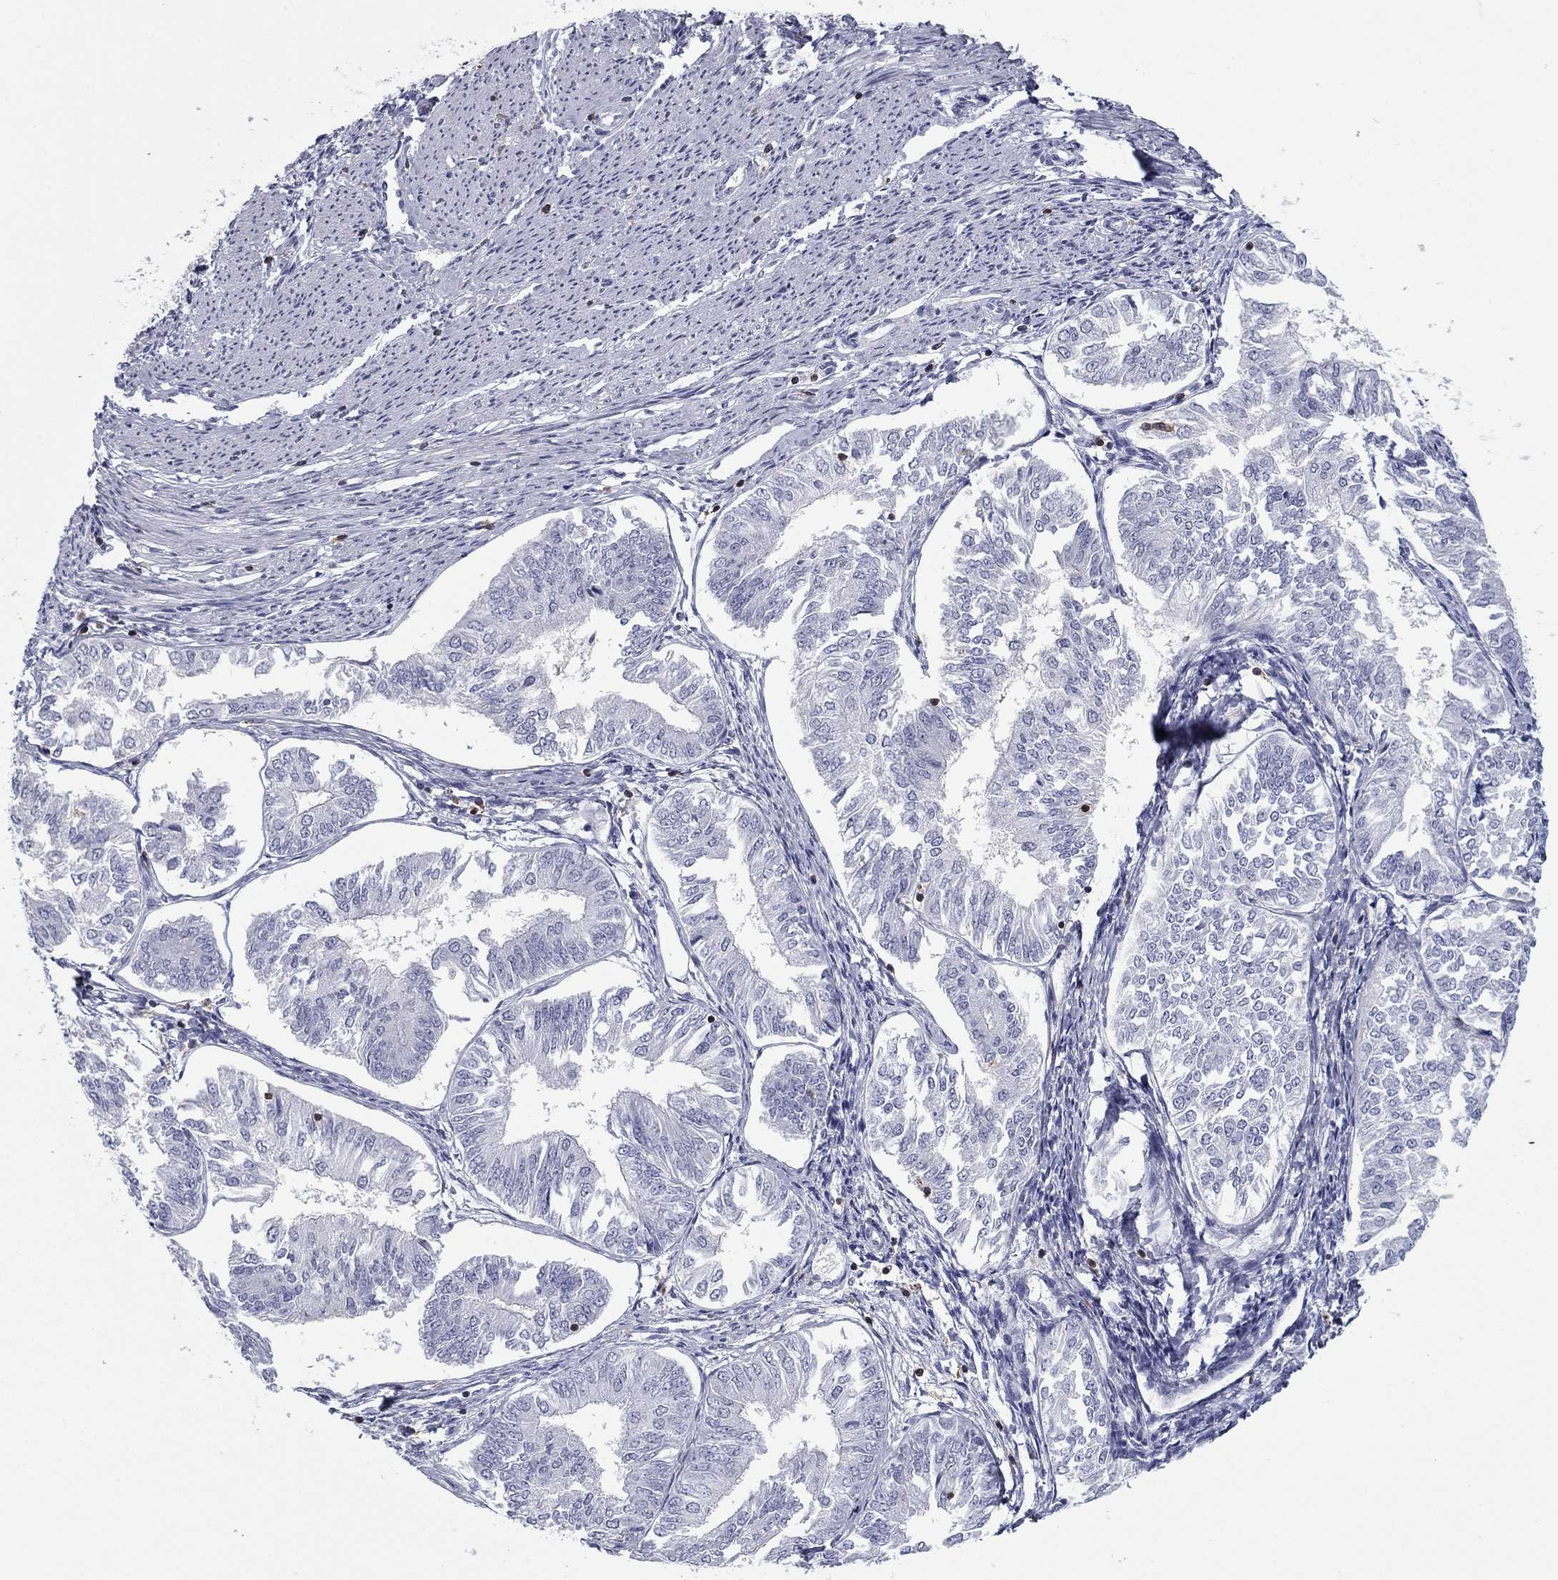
{"staining": {"intensity": "negative", "quantity": "none", "location": "none"}, "tissue": "endometrial cancer", "cell_type": "Tumor cells", "image_type": "cancer", "snomed": [{"axis": "morphology", "description": "Adenocarcinoma, NOS"}, {"axis": "topography", "description": "Endometrium"}], "caption": "Immunohistochemistry of endometrial cancer reveals no positivity in tumor cells.", "gene": "ARHGAP27", "patient": {"sex": "female", "age": 58}}